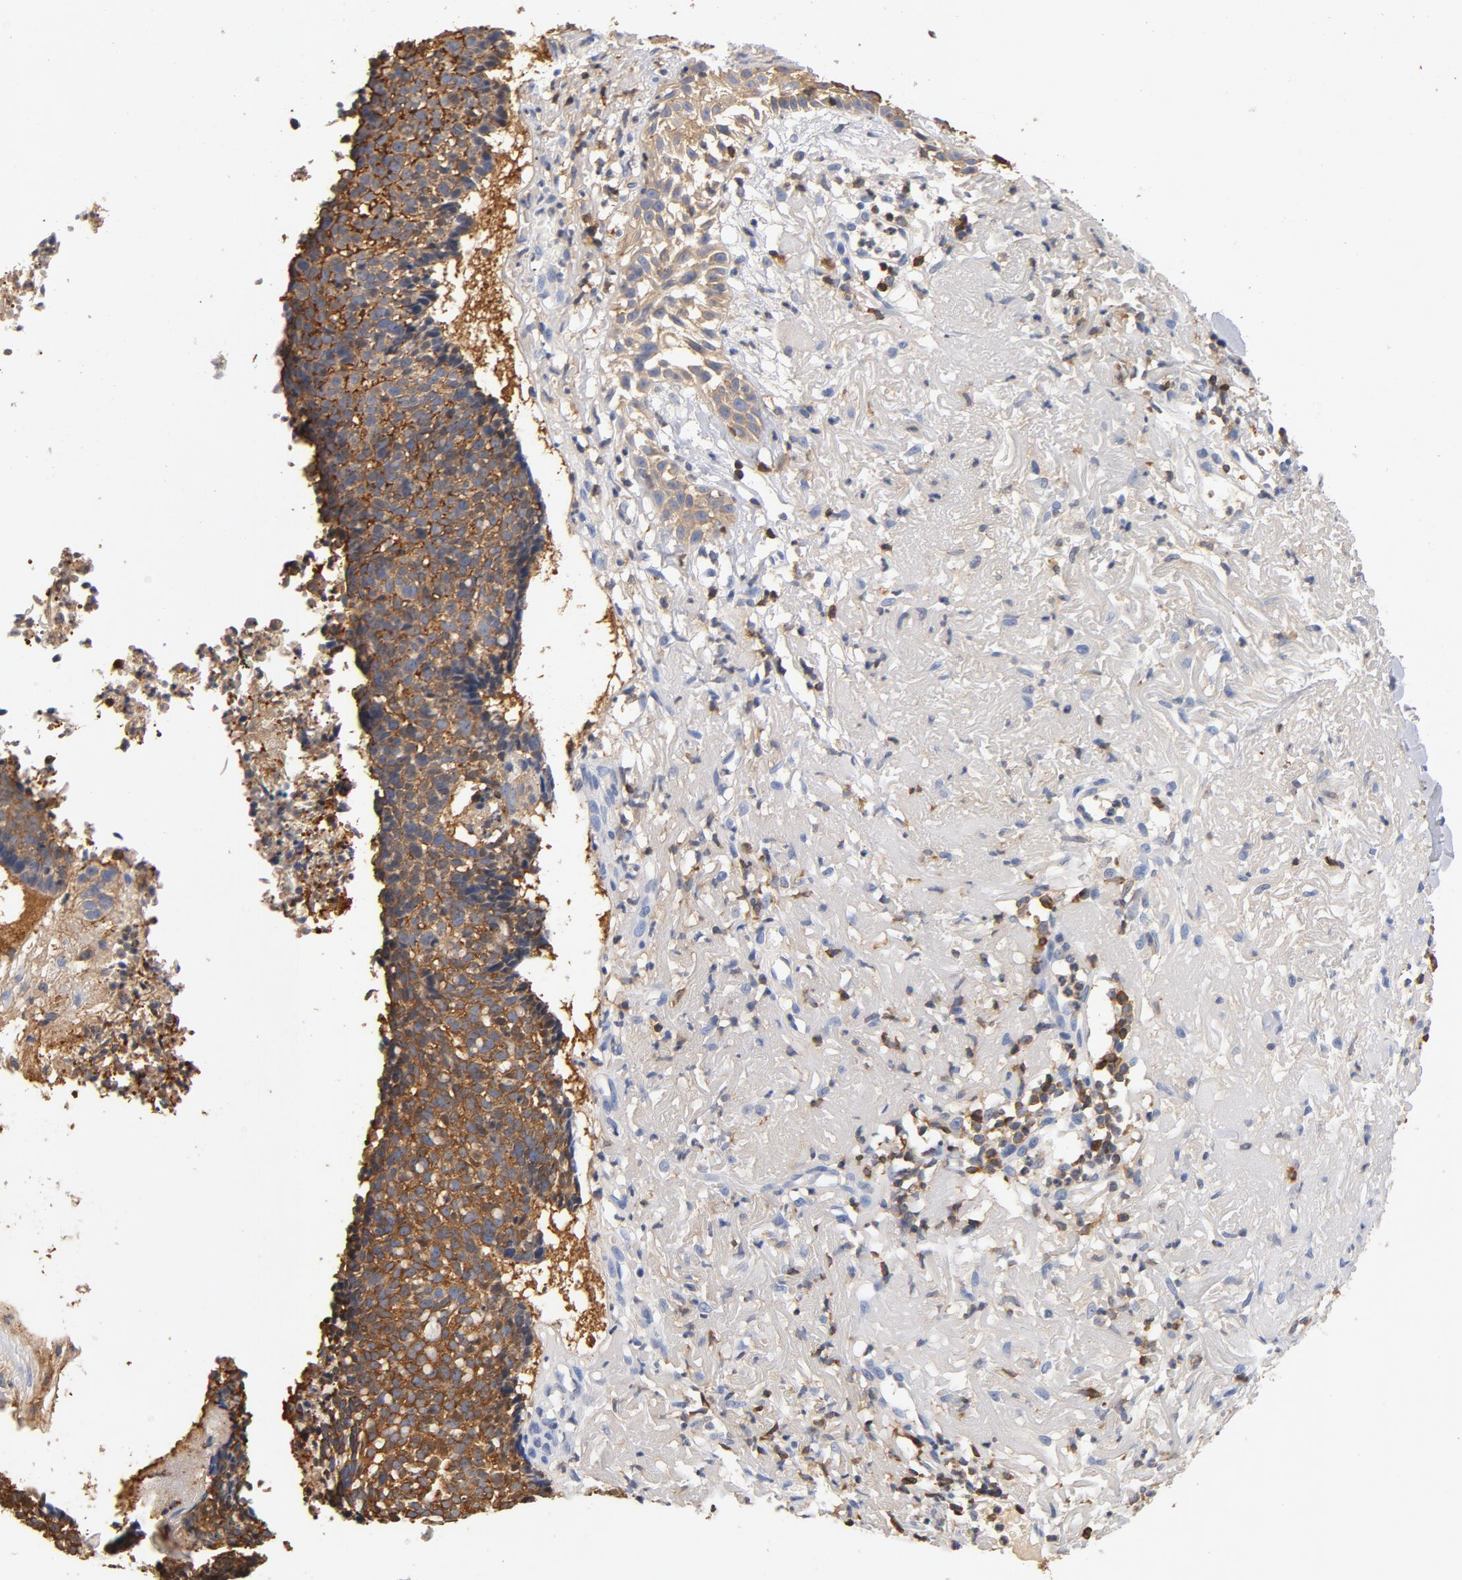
{"staining": {"intensity": "strong", "quantity": ">75%", "location": "cytoplasmic/membranous"}, "tissue": "skin cancer", "cell_type": "Tumor cells", "image_type": "cancer", "snomed": [{"axis": "morphology", "description": "Basal cell carcinoma"}, {"axis": "topography", "description": "Skin"}], "caption": "DAB immunohistochemical staining of skin basal cell carcinoma reveals strong cytoplasmic/membranous protein staining in approximately >75% of tumor cells. The staining is performed using DAB (3,3'-diaminobenzidine) brown chromogen to label protein expression. The nuclei are counter-stained blue using hematoxylin.", "gene": "EZR", "patient": {"sex": "female", "age": 87}}